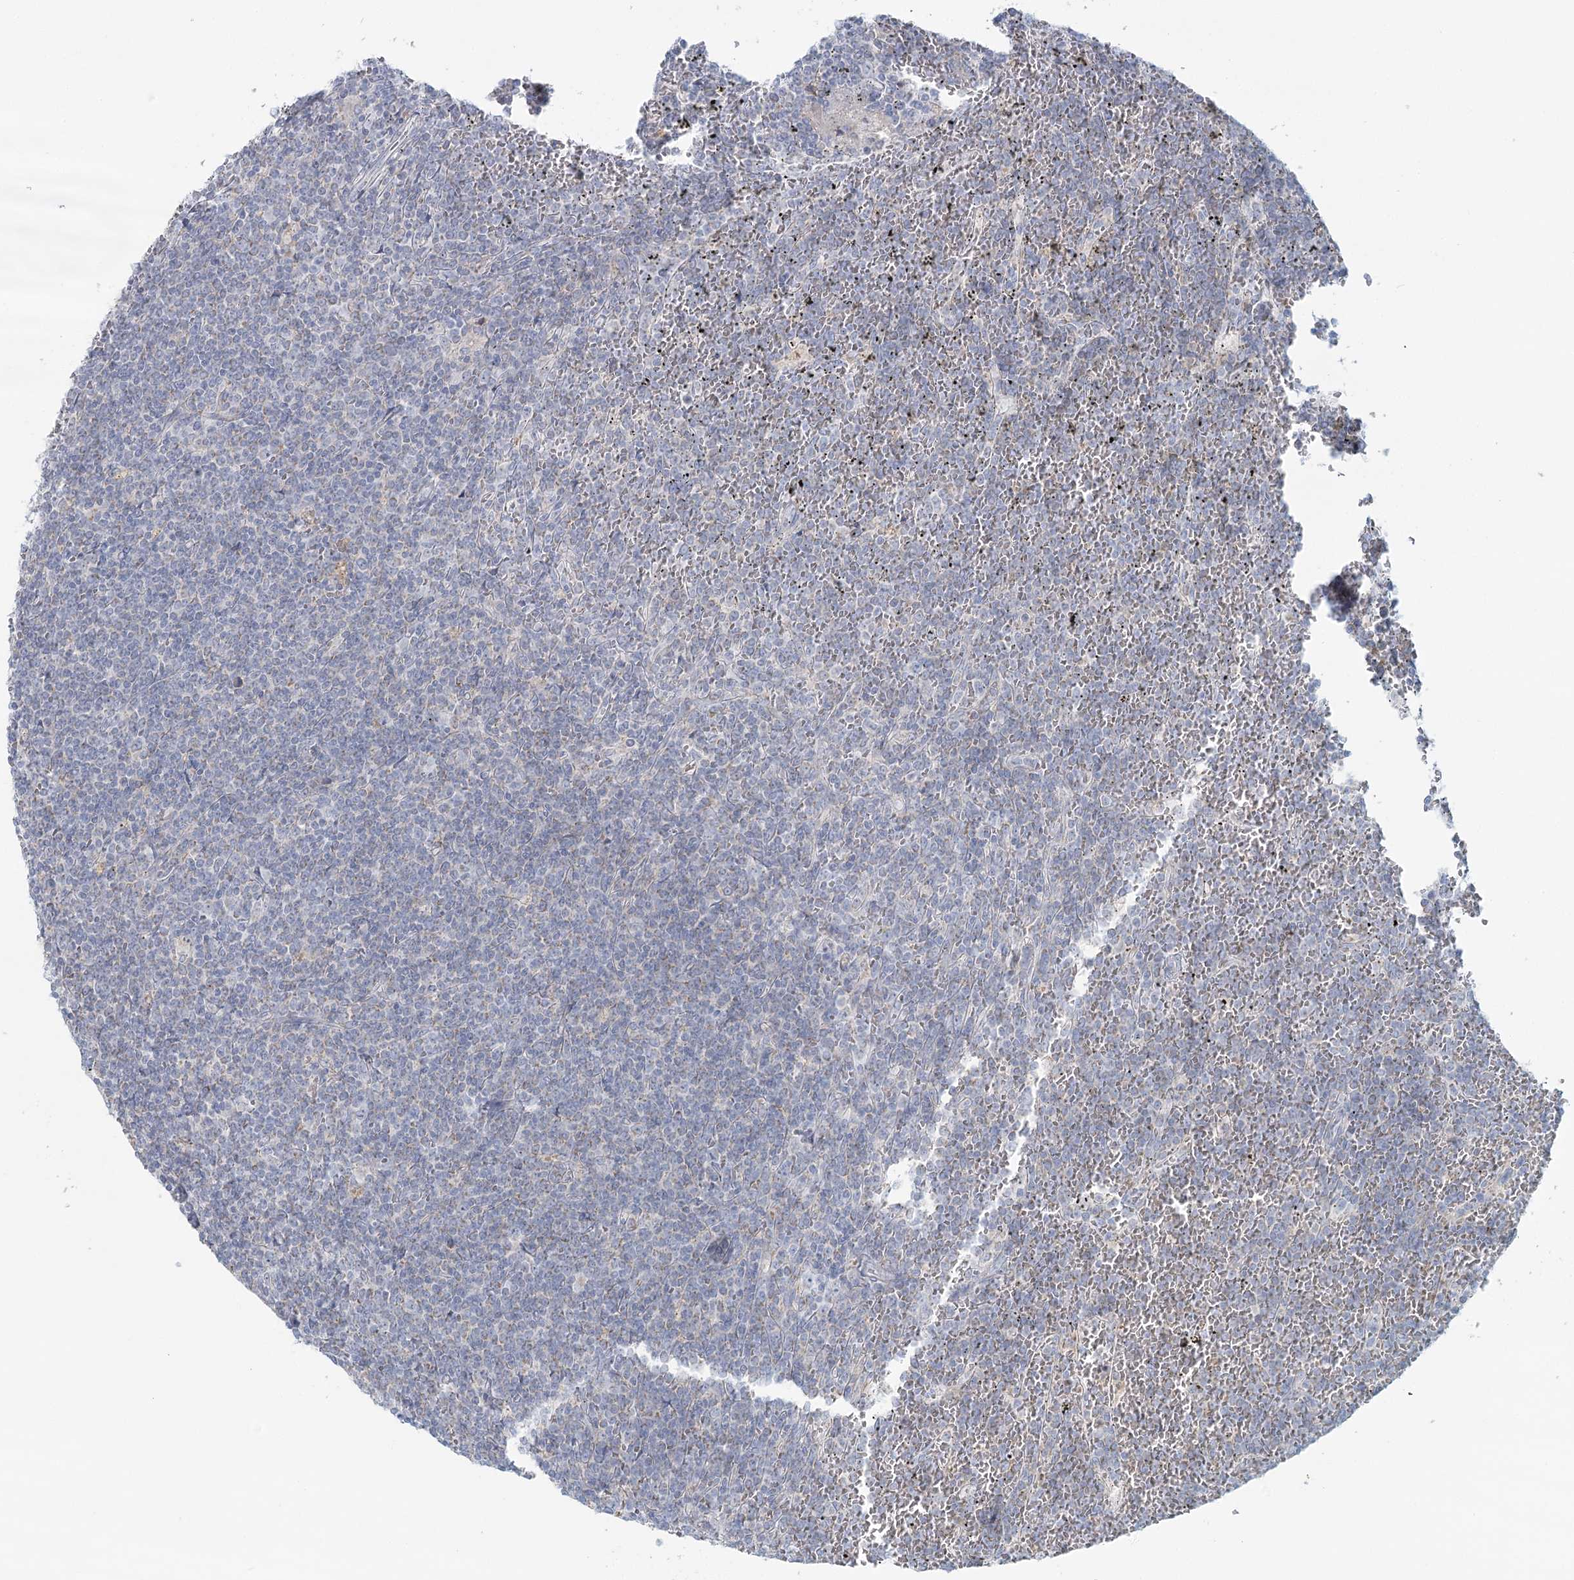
{"staining": {"intensity": "negative", "quantity": "none", "location": "none"}, "tissue": "lymphoma", "cell_type": "Tumor cells", "image_type": "cancer", "snomed": [{"axis": "morphology", "description": "Malignant lymphoma, non-Hodgkin's type, Low grade"}, {"axis": "topography", "description": "Spleen"}], "caption": "A micrograph of malignant lymphoma, non-Hodgkin's type (low-grade) stained for a protein shows no brown staining in tumor cells.", "gene": "BPHL", "patient": {"sex": "female", "age": 19}}